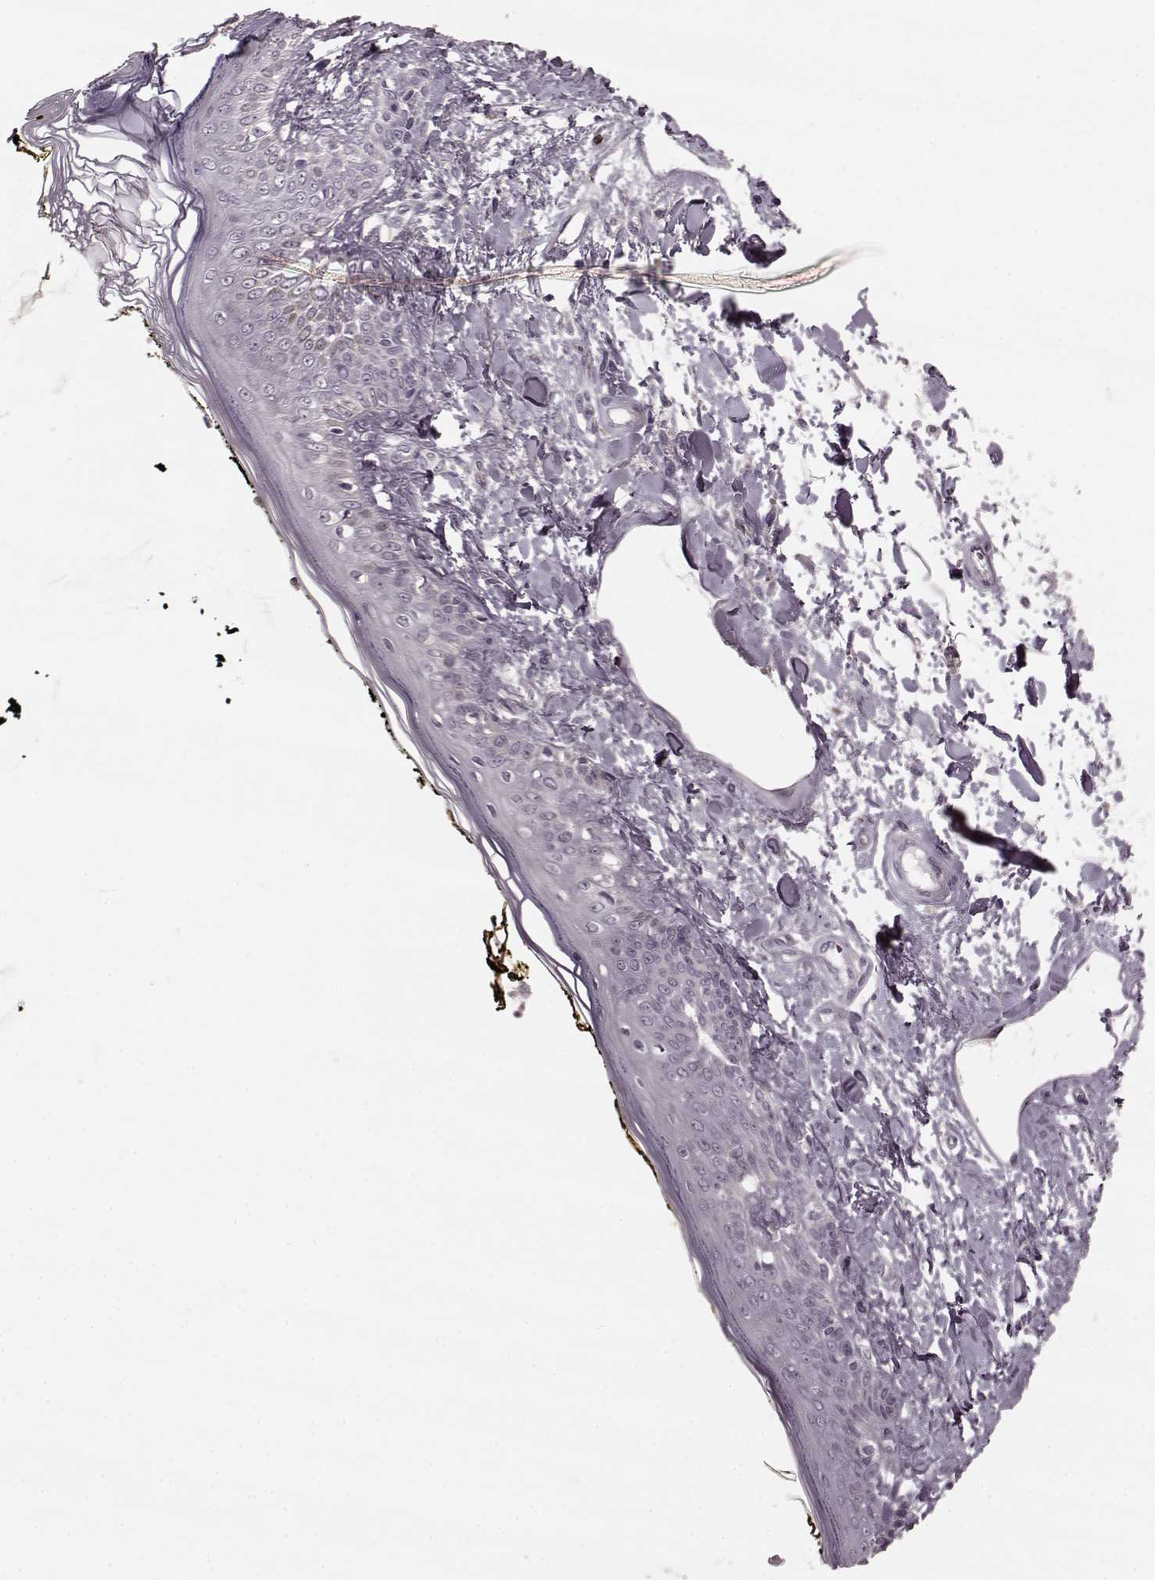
{"staining": {"intensity": "negative", "quantity": "none", "location": "none"}, "tissue": "skin", "cell_type": "Fibroblasts", "image_type": "normal", "snomed": [{"axis": "morphology", "description": "Normal tissue, NOS"}, {"axis": "topography", "description": "Skin"}], "caption": "Immunohistochemistry of benign human skin reveals no staining in fibroblasts. The staining is performed using DAB brown chromogen with nuclei counter-stained in using hematoxylin.", "gene": "FAM234B", "patient": {"sex": "male", "age": 76}}